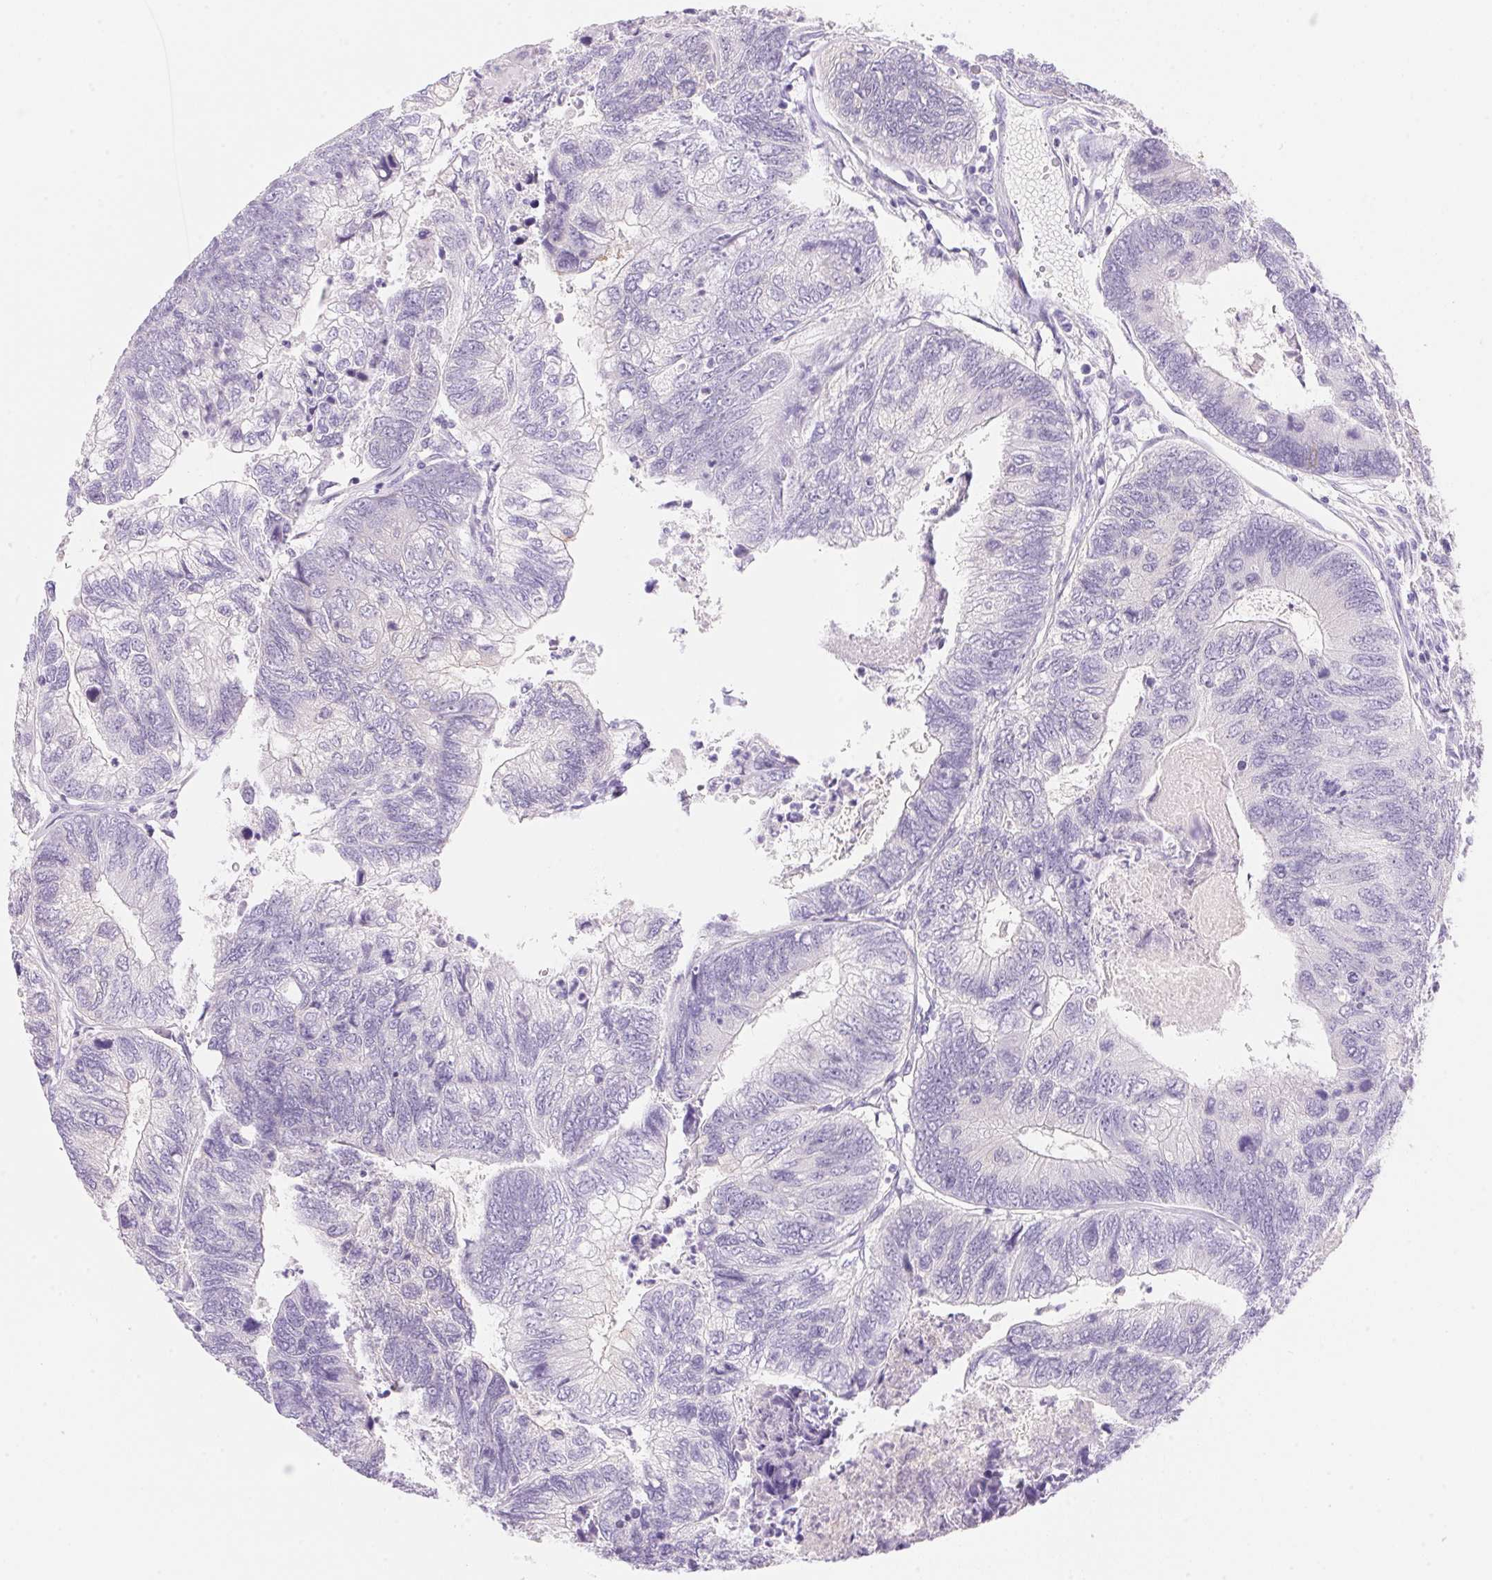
{"staining": {"intensity": "negative", "quantity": "none", "location": "none"}, "tissue": "colorectal cancer", "cell_type": "Tumor cells", "image_type": "cancer", "snomed": [{"axis": "morphology", "description": "Adenocarcinoma, NOS"}, {"axis": "topography", "description": "Colon"}], "caption": "DAB (3,3'-diaminobenzidine) immunohistochemical staining of human colorectal cancer demonstrates no significant positivity in tumor cells.", "gene": "DHCR24", "patient": {"sex": "female", "age": 67}}